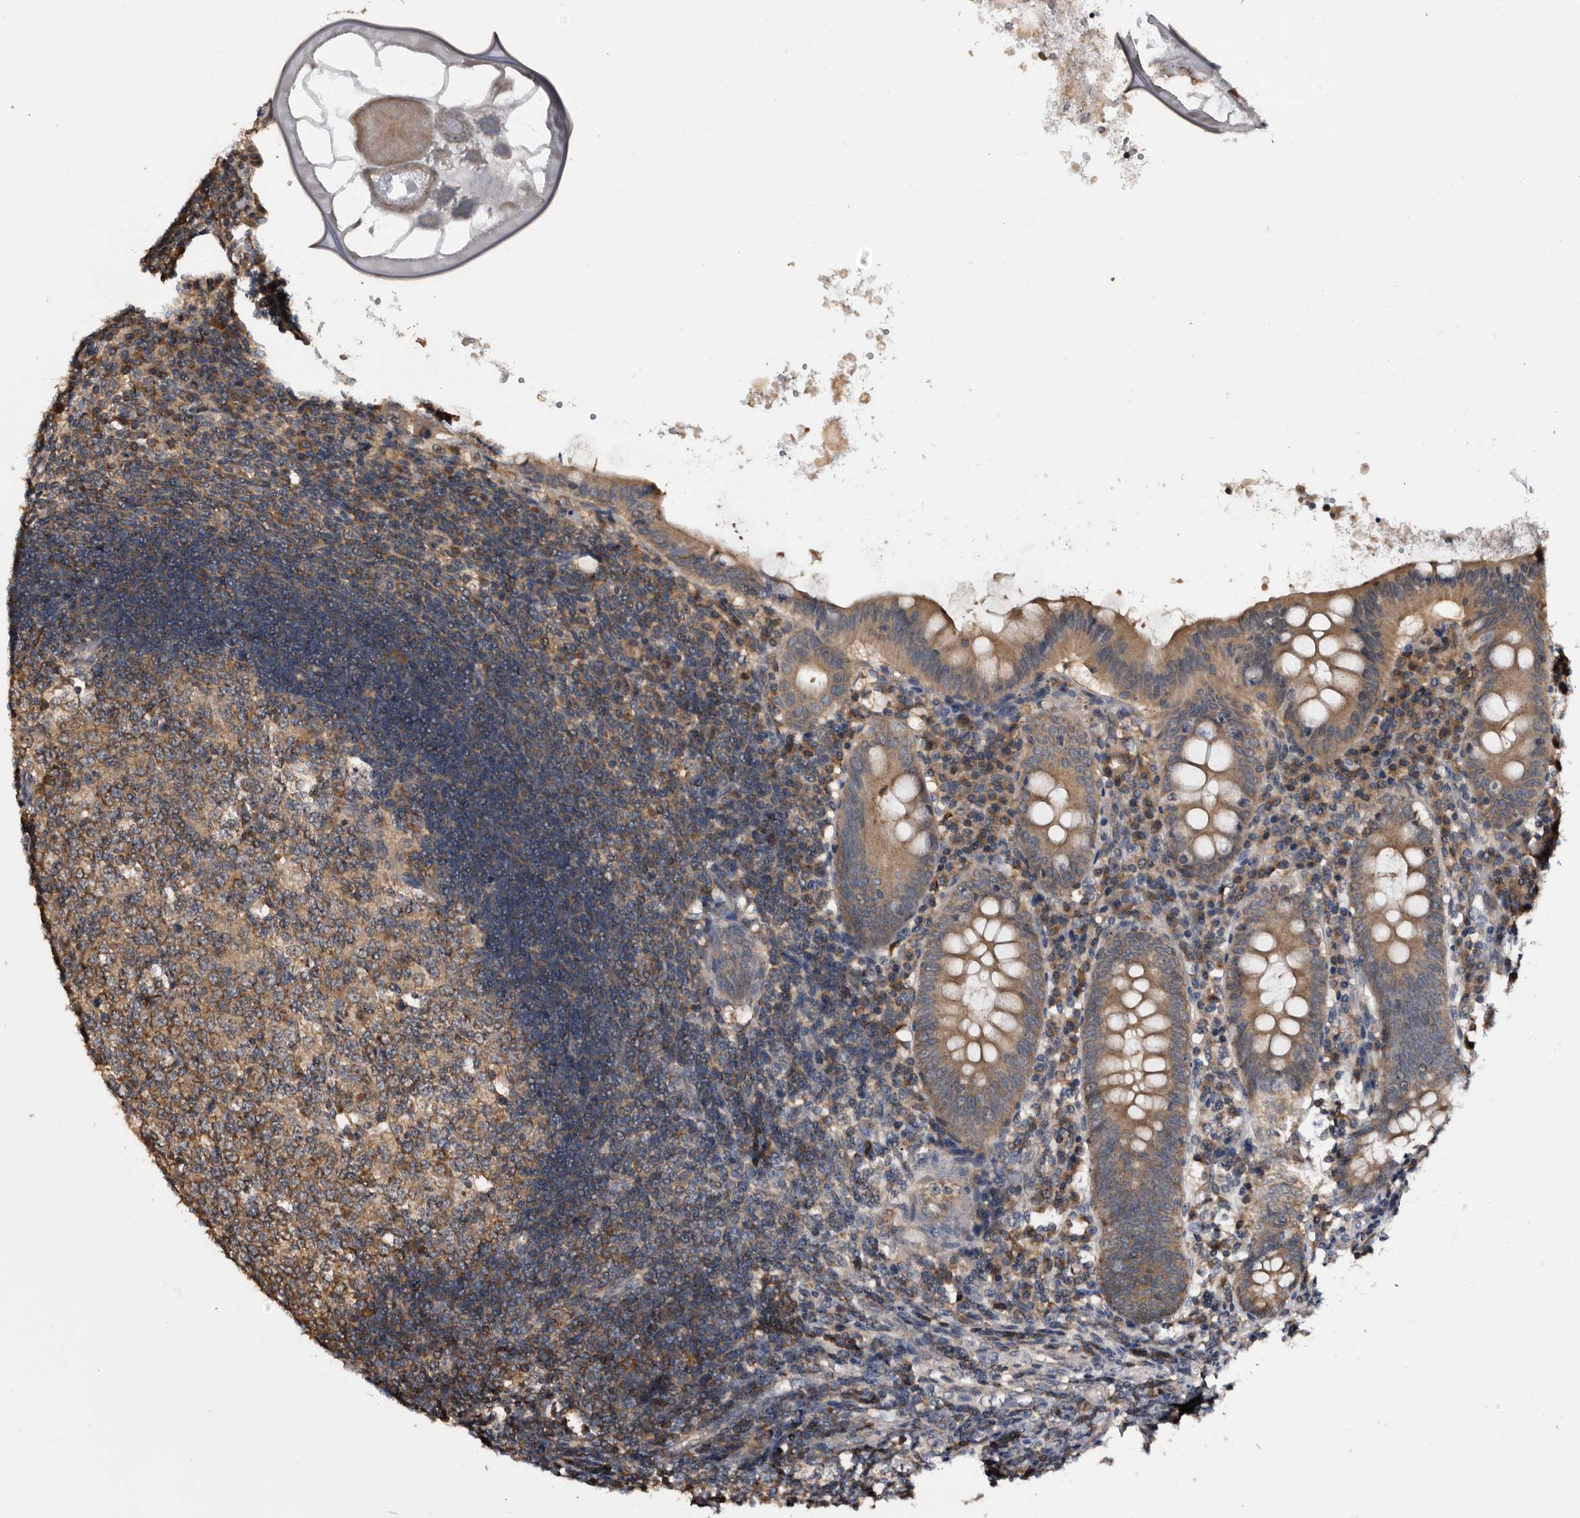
{"staining": {"intensity": "moderate", "quantity": ">75%", "location": "cytoplasmic/membranous"}, "tissue": "appendix", "cell_type": "Glandular cells", "image_type": "normal", "snomed": [{"axis": "morphology", "description": "Normal tissue, NOS"}, {"axis": "topography", "description": "Appendix"}], "caption": "Immunohistochemical staining of normal human appendix shows >75% levels of moderate cytoplasmic/membranous protein expression in about >75% of glandular cells. Nuclei are stained in blue.", "gene": "TTI2", "patient": {"sex": "female", "age": 54}}